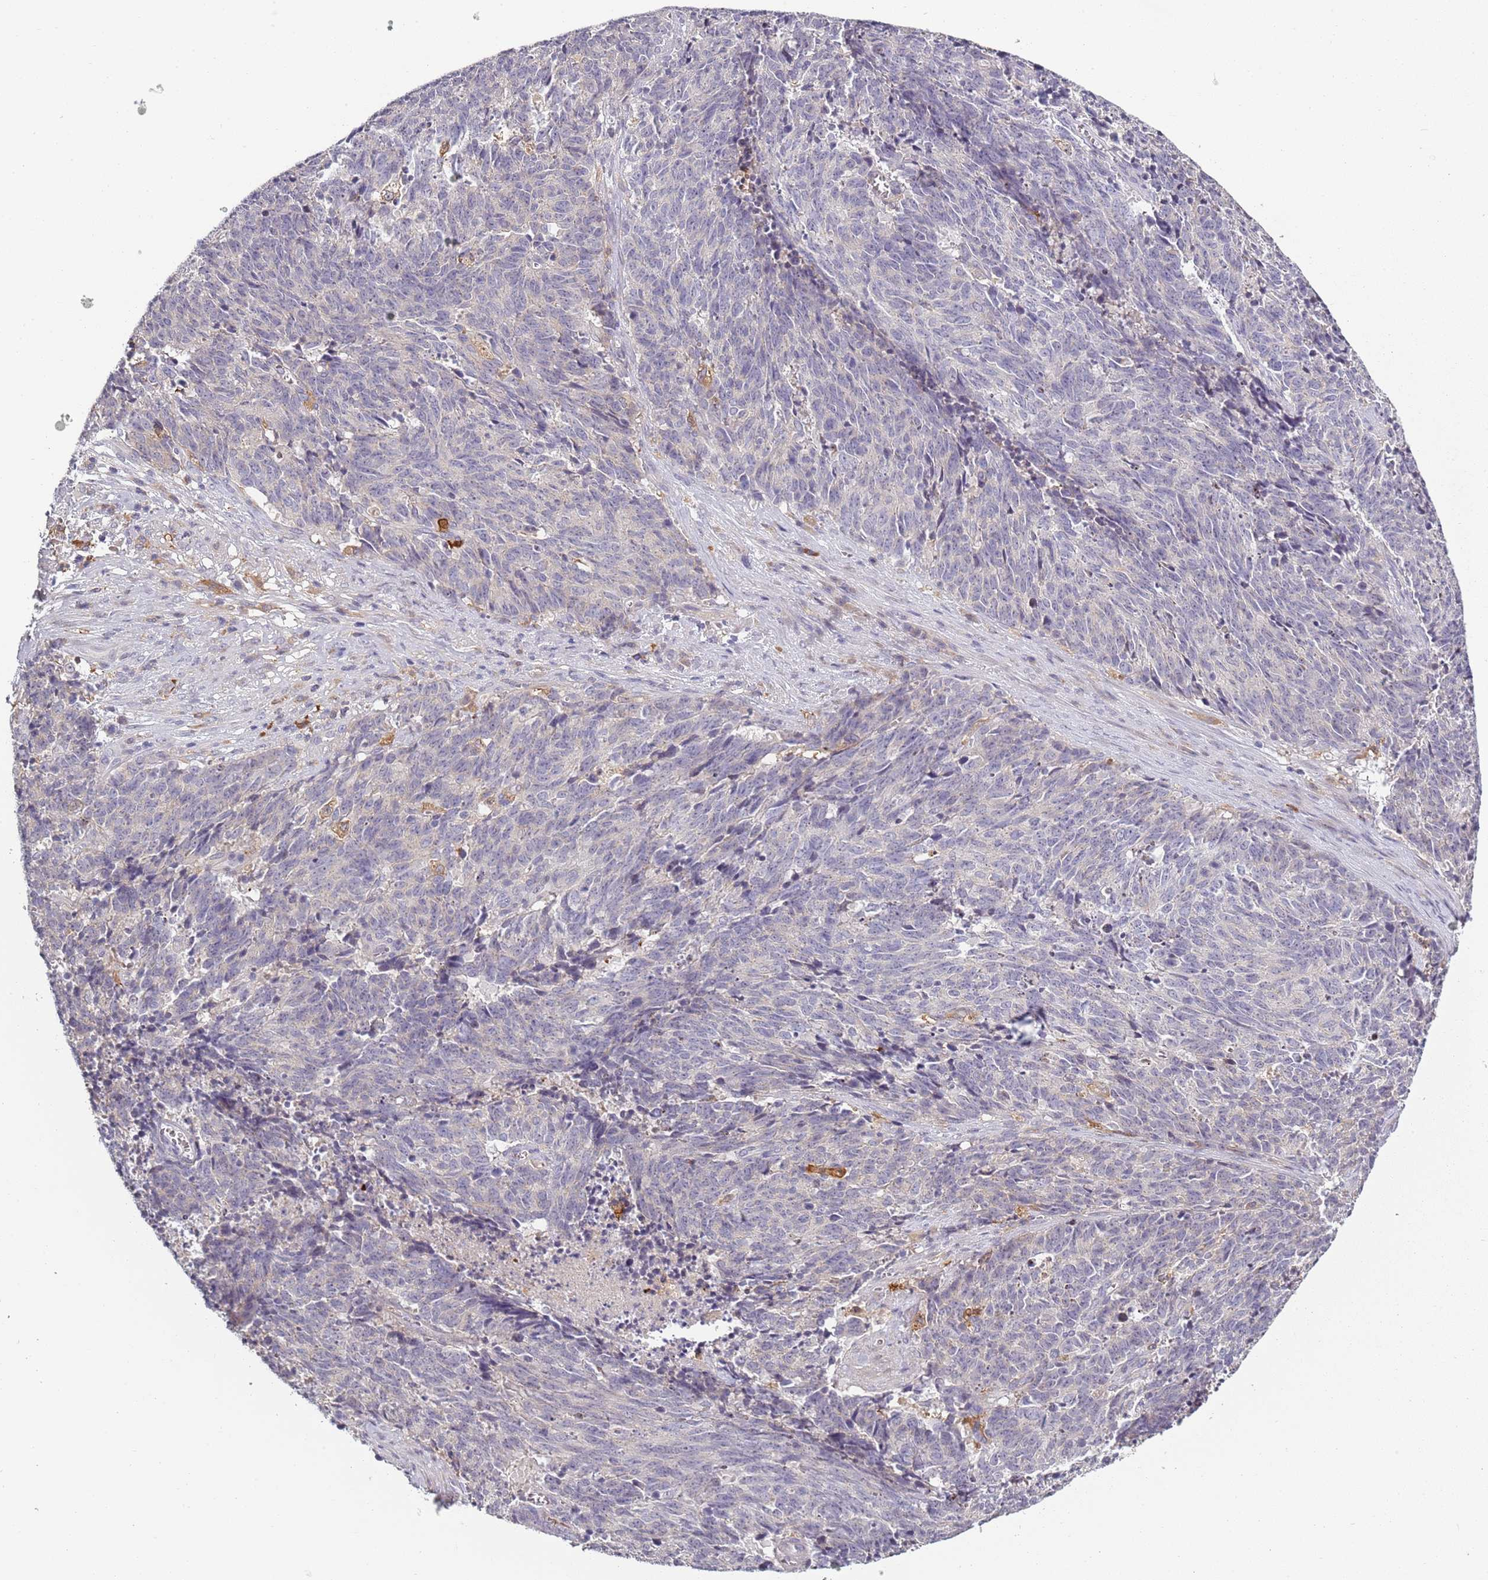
{"staining": {"intensity": "negative", "quantity": "none", "location": "none"}, "tissue": "cervical cancer", "cell_type": "Tumor cells", "image_type": "cancer", "snomed": [{"axis": "morphology", "description": "Squamous cell carcinoma, NOS"}, {"axis": "topography", "description": "Cervix"}], "caption": "Immunohistochemical staining of cervical cancer demonstrates no significant positivity in tumor cells. (DAB (3,3'-diaminobenzidine) immunohistochemistry with hematoxylin counter stain).", "gene": "CC2D2B", "patient": {"sex": "female", "age": 29}}